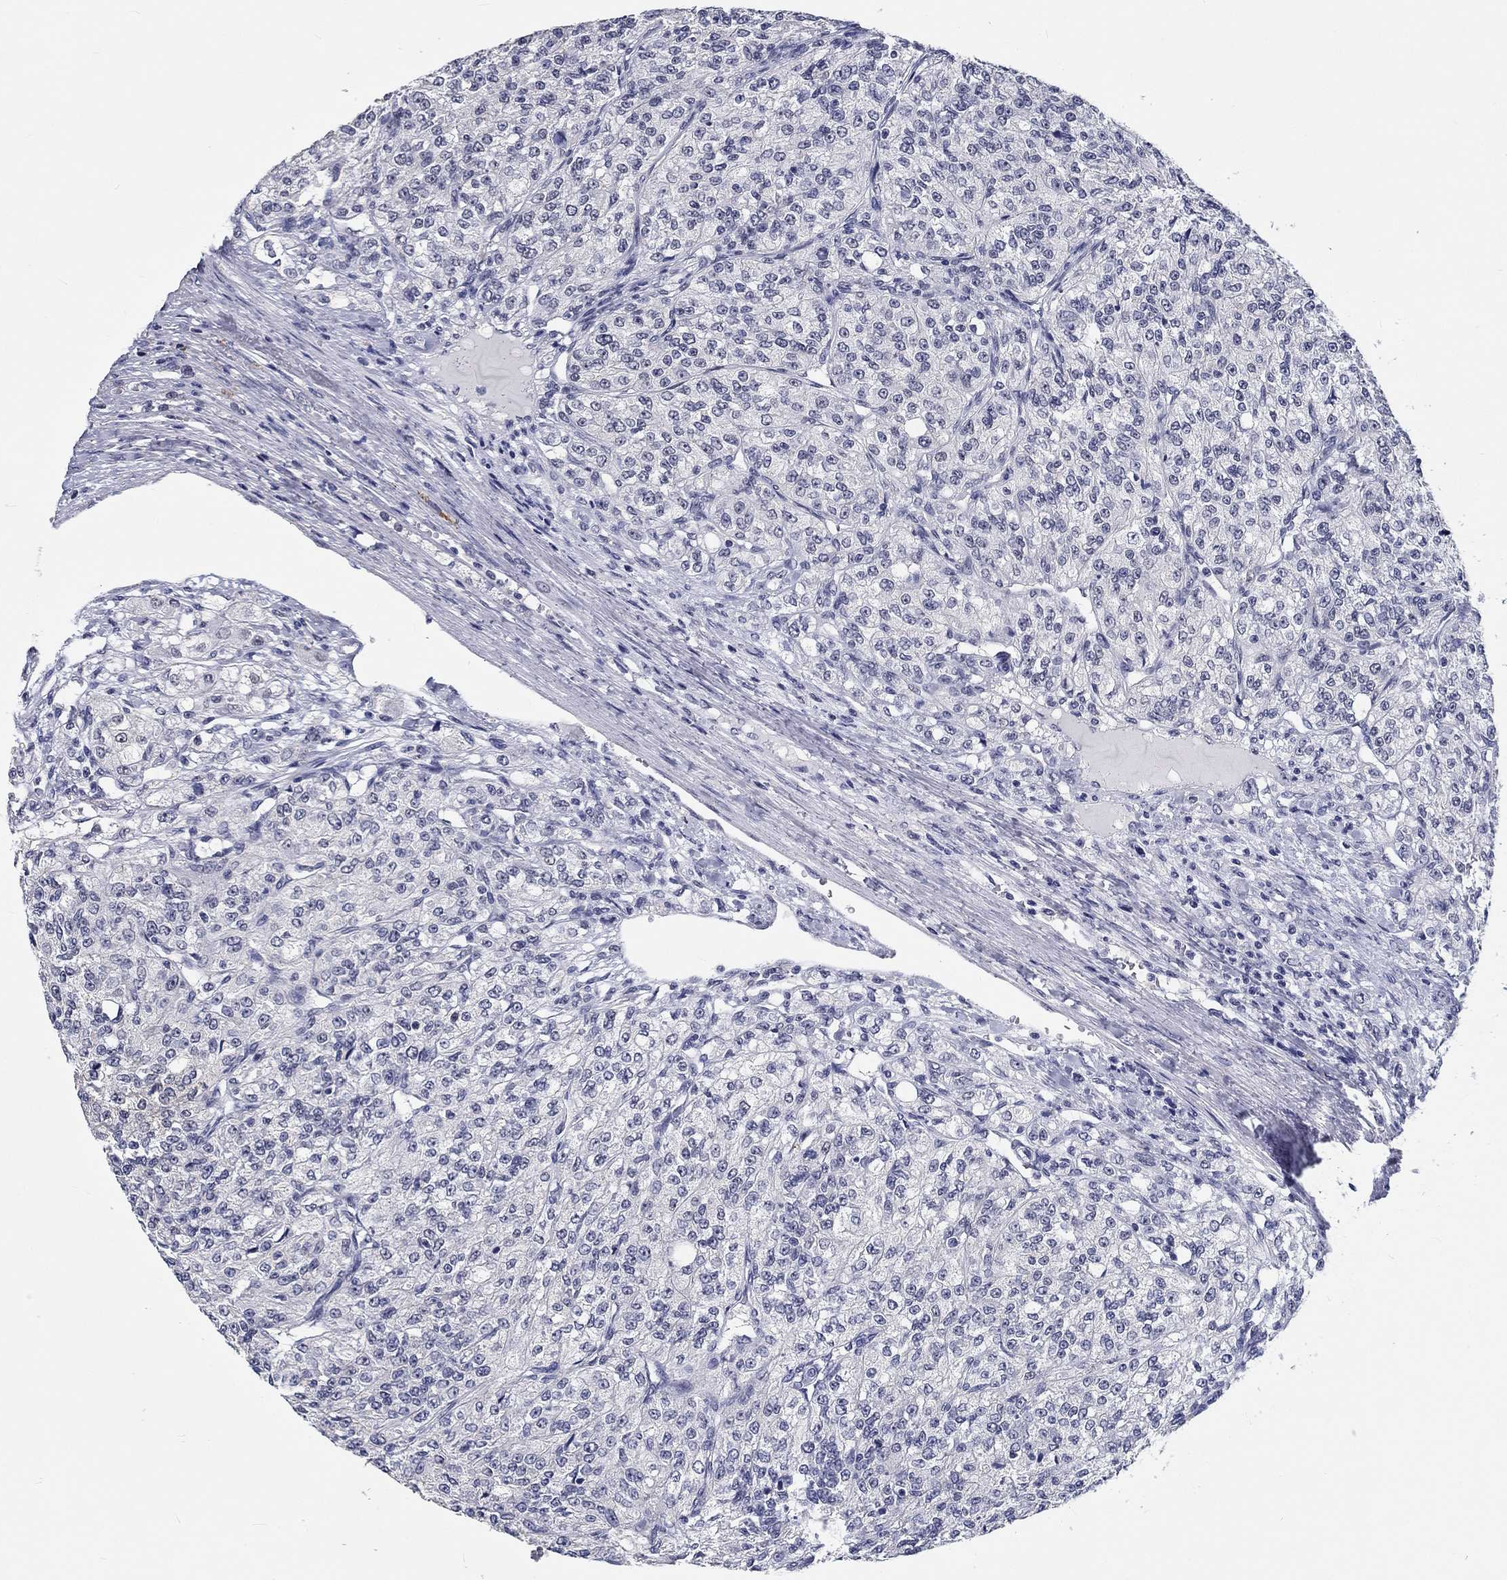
{"staining": {"intensity": "negative", "quantity": "none", "location": "none"}, "tissue": "renal cancer", "cell_type": "Tumor cells", "image_type": "cancer", "snomed": [{"axis": "morphology", "description": "Adenocarcinoma, NOS"}, {"axis": "topography", "description": "Kidney"}], "caption": "Immunohistochemistry histopathology image of neoplastic tissue: human renal cancer stained with DAB (3,3'-diaminobenzidine) displays no significant protein expression in tumor cells.", "gene": "GRIN1", "patient": {"sex": "female", "age": 63}}